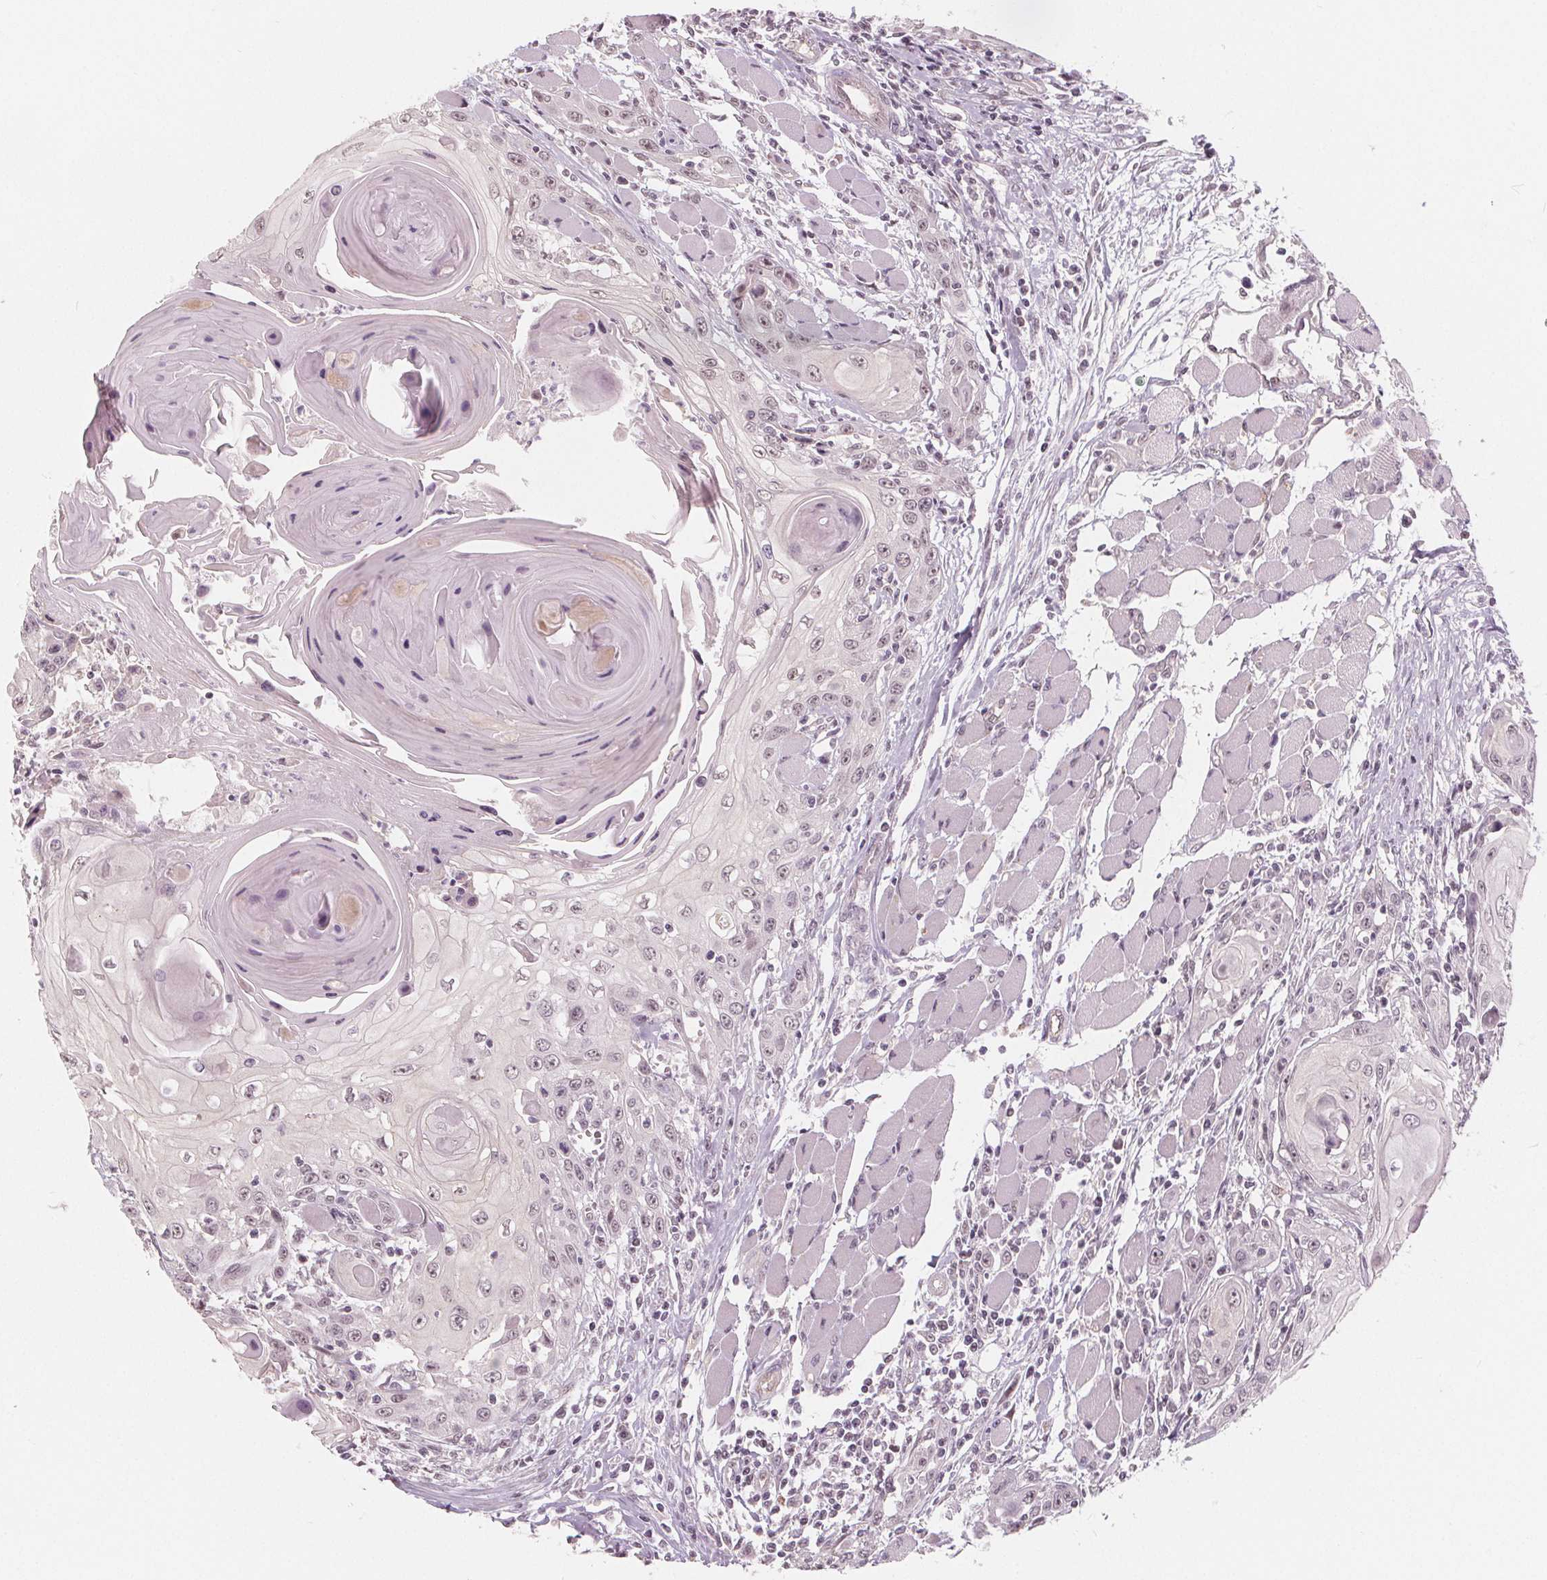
{"staining": {"intensity": "weak", "quantity": "25%-75%", "location": "nuclear"}, "tissue": "head and neck cancer", "cell_type": "Tumor cells", "image_type": "cancer", "snomed": [{"axis": "morphology", "description": "Squamous cell carcinoma, NOS"}, {"axis": "topography", "description": "Head-Neck"}], "caption": "Human head and neck cancer stained with a brown dye exhibits weak nuclear positive positivity in approximately 25%-75% of tumor cells.", "gene": "NUP210L", "patient": {"sex": "female", "age": 80}}